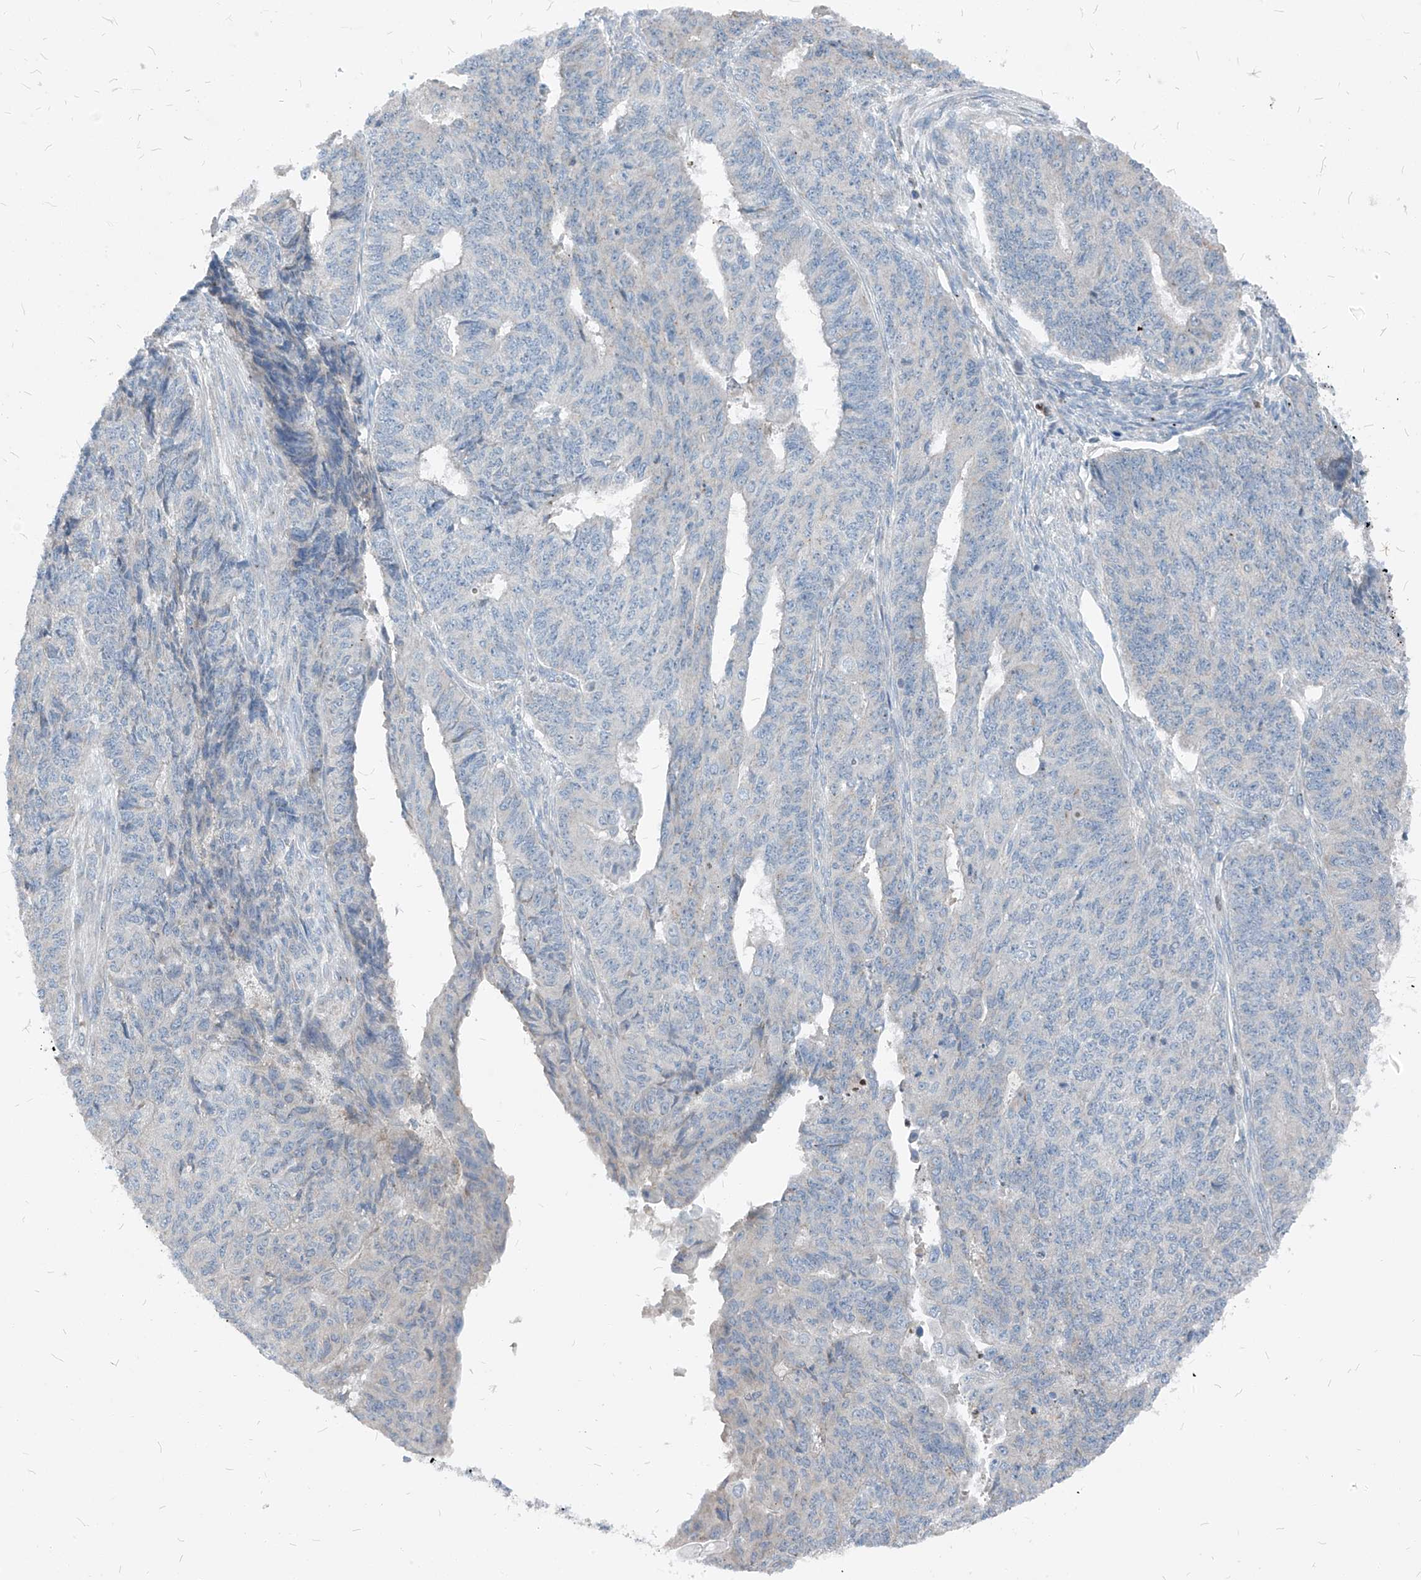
{"staining": {"intensity": "negative", "quantity": "none", "location": "none"}, "tissue": "endometrial cancer", "cell_type": "Tumor cells", "image_type": "cancer", "snomed": [{"axis": "morphology", "description": "Adenocarcinoma, NOS"}, {"axis": "topography", "description": "Endometrium"}], "caption": "Immunohistochemistry (IHC) of human endometrial adenocarcinoma exhibits no staining in tumor cells.", "gene": "CHMP2B", "patient": {"sex": "female", "age": 32}}